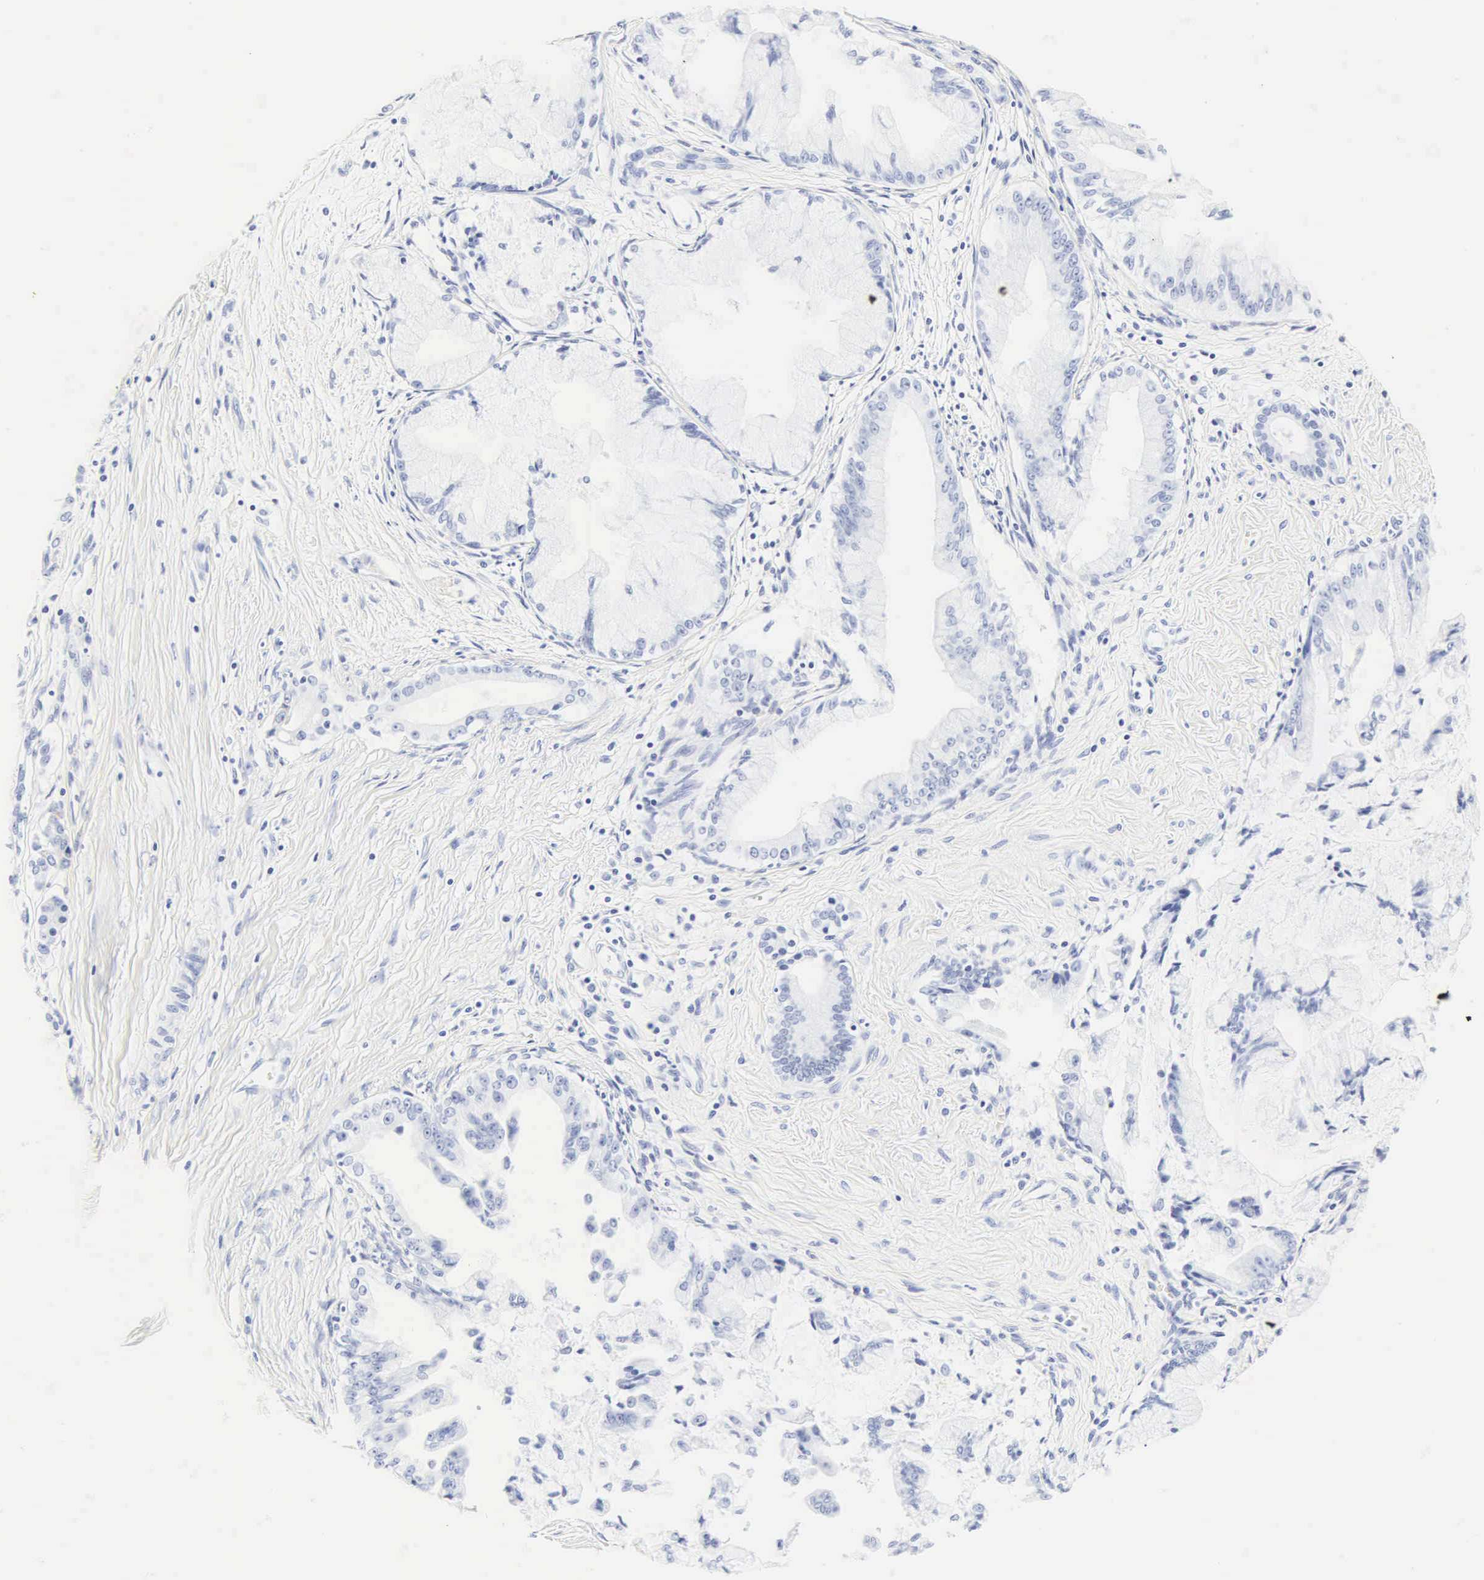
{"staining": {"intensity": "negative", "quantity": "none", "location": "none"}, "tissue": "pancreatic cancer", "cell_type": "Tumor cells", "image_type": "cancer", "snomed": [{"axis": "morphology", "description": "Adenocarcinoma, NOS"}, {"axis": "topography", "description": "Pancreas"}], "caption": "Immunohistochemistry image of human adenocarcinoma (pancreatic) stained for a protein (brown), which exhibits no staining in tumor cells.", "gene": "CGB3", "patient": {"sex": "male", "age": 59}}